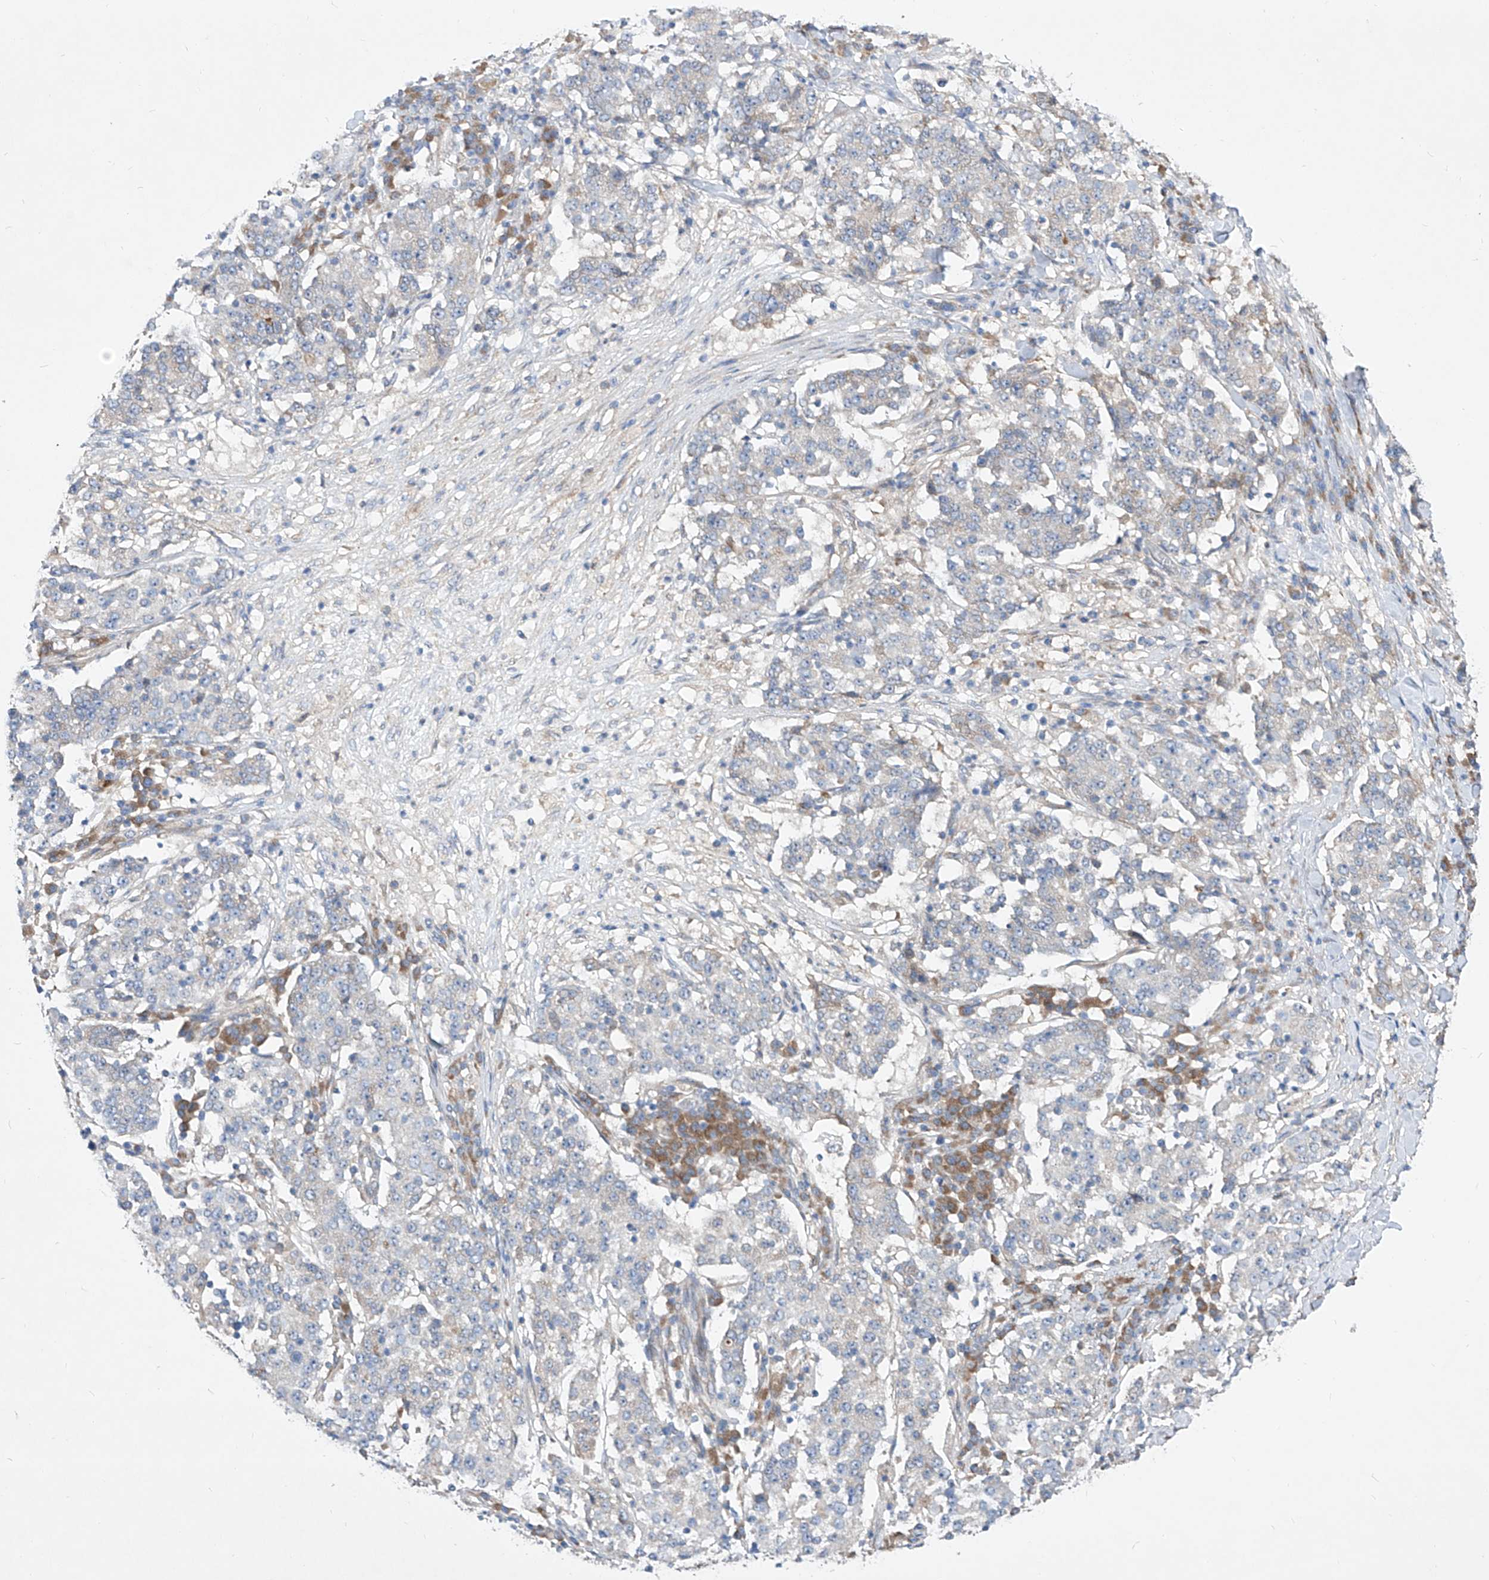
{"staining": {"intensity": "negative", "quantity": "none", "location": "none"}, "tissue": "stomach cancer", "cell_type": "Tumor cells", "image_type": "cancer", "snomed": [{"axis": "morphology", "description": "Adenocarcinoma, NOS"}, {"axis": "topography", "description": "Stomach"}], "caption": "This histopathology image is of stomach cancer (adenocarcinoma) stained with immunohistochemistry (IHC) to label a protein in brown with the nuclei are counter-stained blue. There is no positivity in tumor cells.", "gene": "UFL1", "patient": {"sex": "male", "age": 59}}